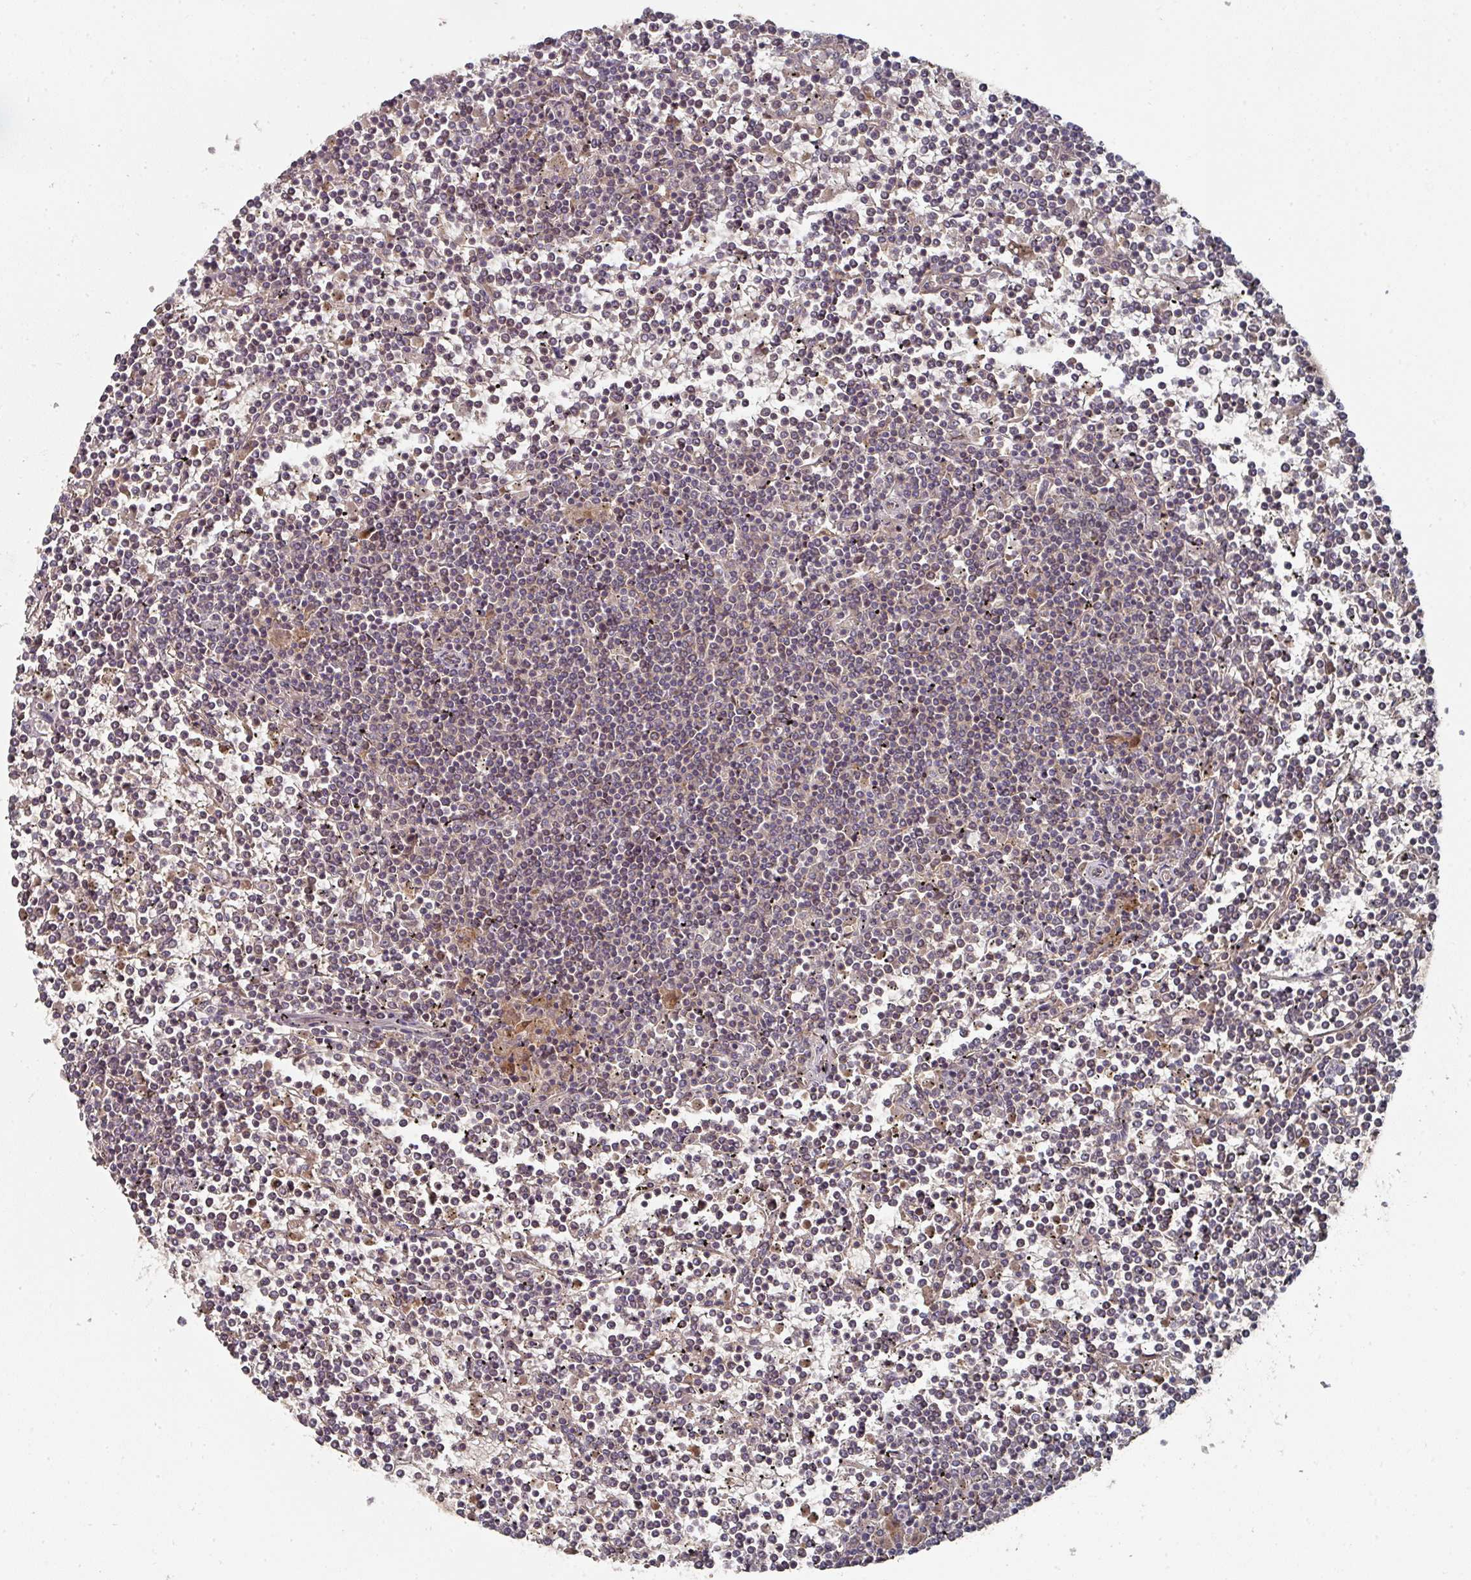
{"staining": {"intensity": "negative", "quantity": "none", "location": "none"}, "tissue": "lymphoma", "cell_type": "Tumor cells", "image_type": "cancer", "snomed": [{"axis": "morphology", "description": "Malignant lymphoma, non-Hodgkin's type, Low grade"}, {"axis": "topography", "description": "Spleen"}], "caption": "A high-resolution image shows IHC staining of lymphoma, which displays no significant staining in tumor cells.", "gene": "DNAJC7", "patient": {"sex": "female", "age": 19}}